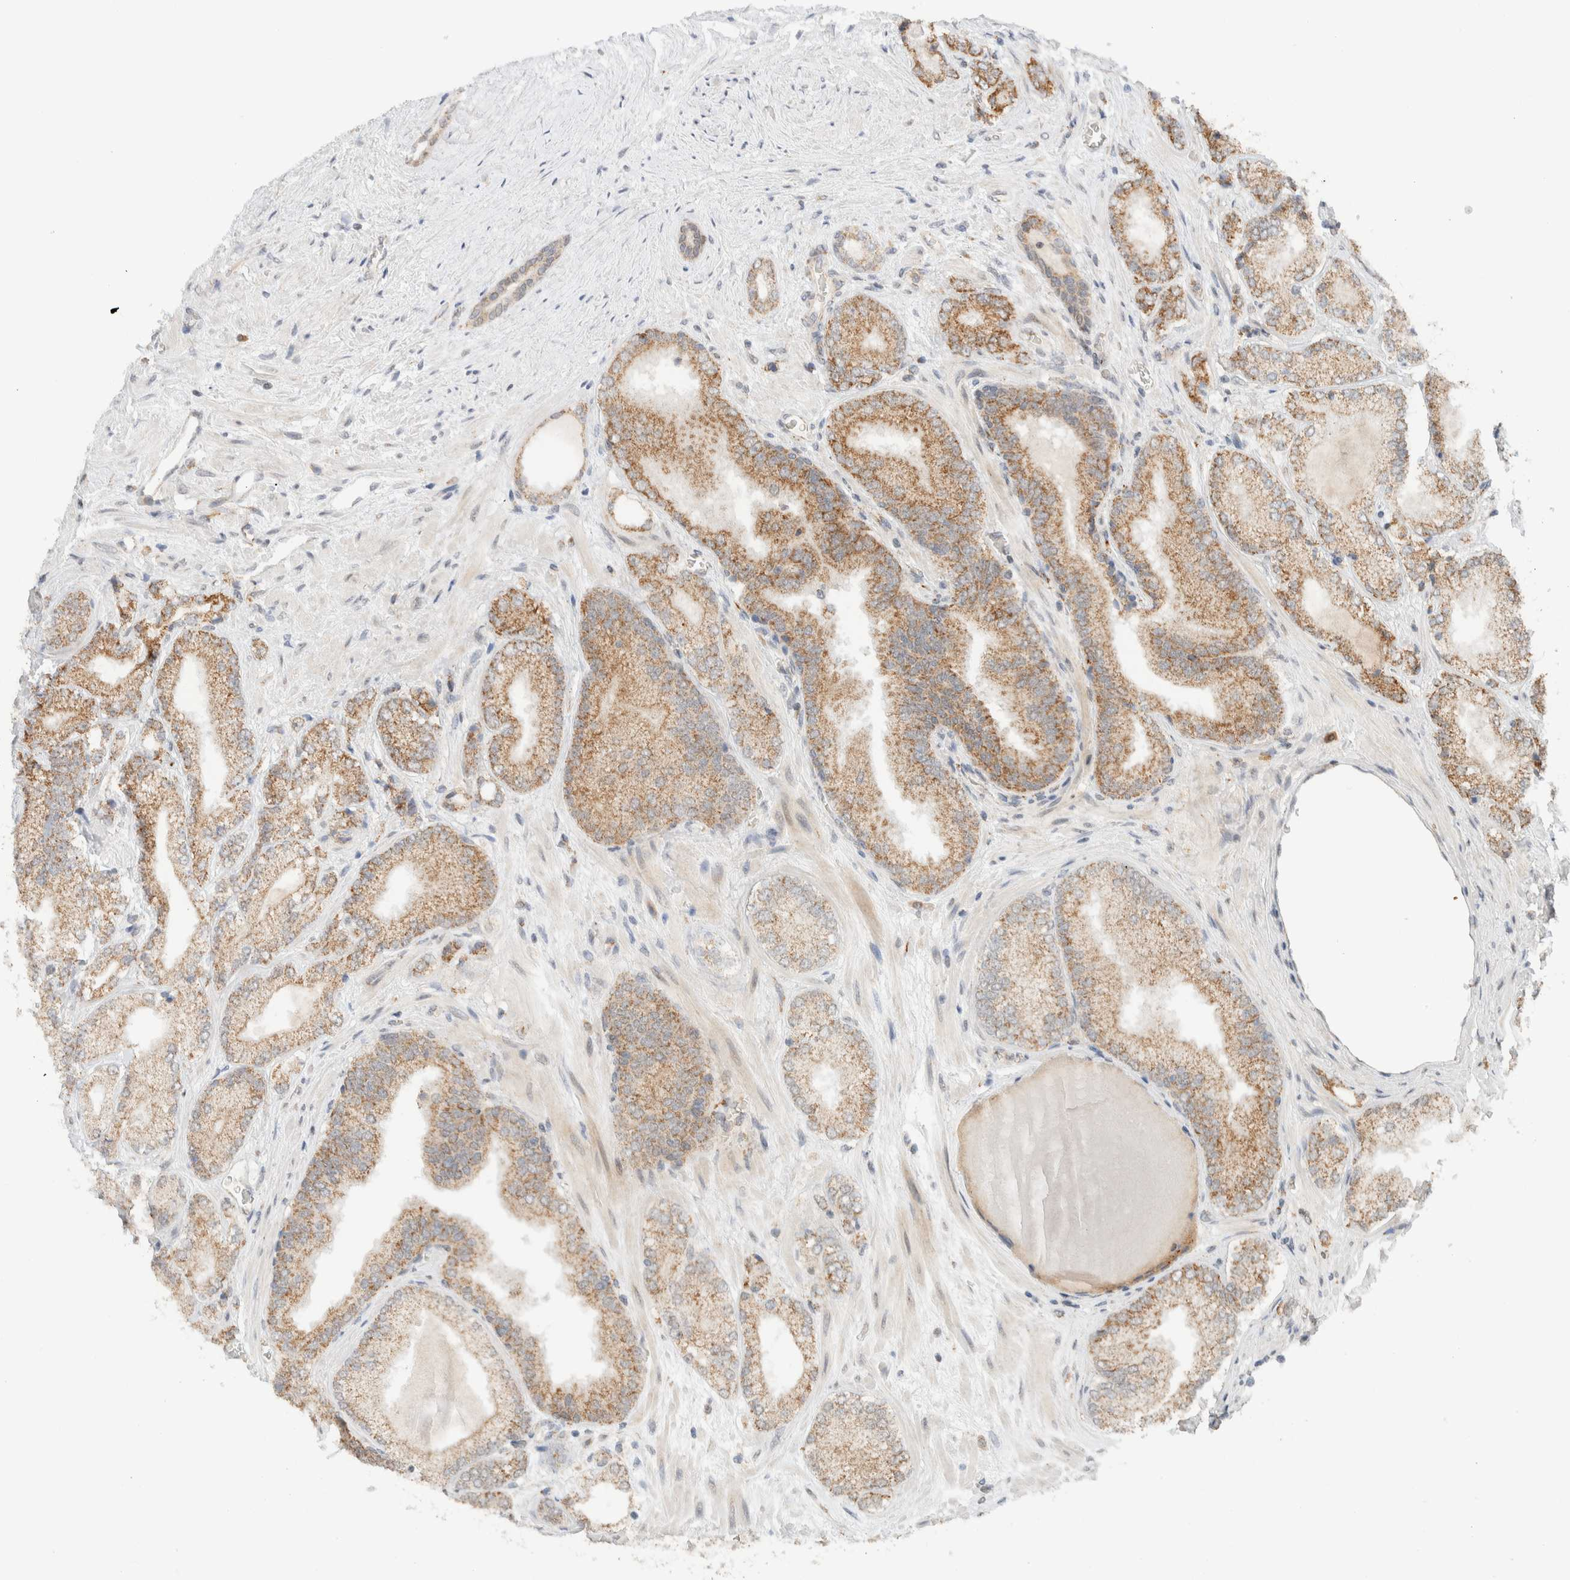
{"staining": {"intensity": "moderate", "quantity": ">75%", "location": "cytoplasmic/membranous"}, "tissue": "prostate cancer", "cell_type": "Tumor cells", "image_type": "cancer", "snomed": [{"axis": "morphology", "description": "Adenocarcinoma, Low grade"}, {"axis": "topography", "description": "Prostate"}], "caption": "Protein expression analysis of human prostate cancer (low-grade adenocarcinoma) reveals moderate cytoplasmic/membranous staining in approximately >75% of tumor cells.", "gene": "MRPL41", "patient": {"sex": "male", "age": 65}}